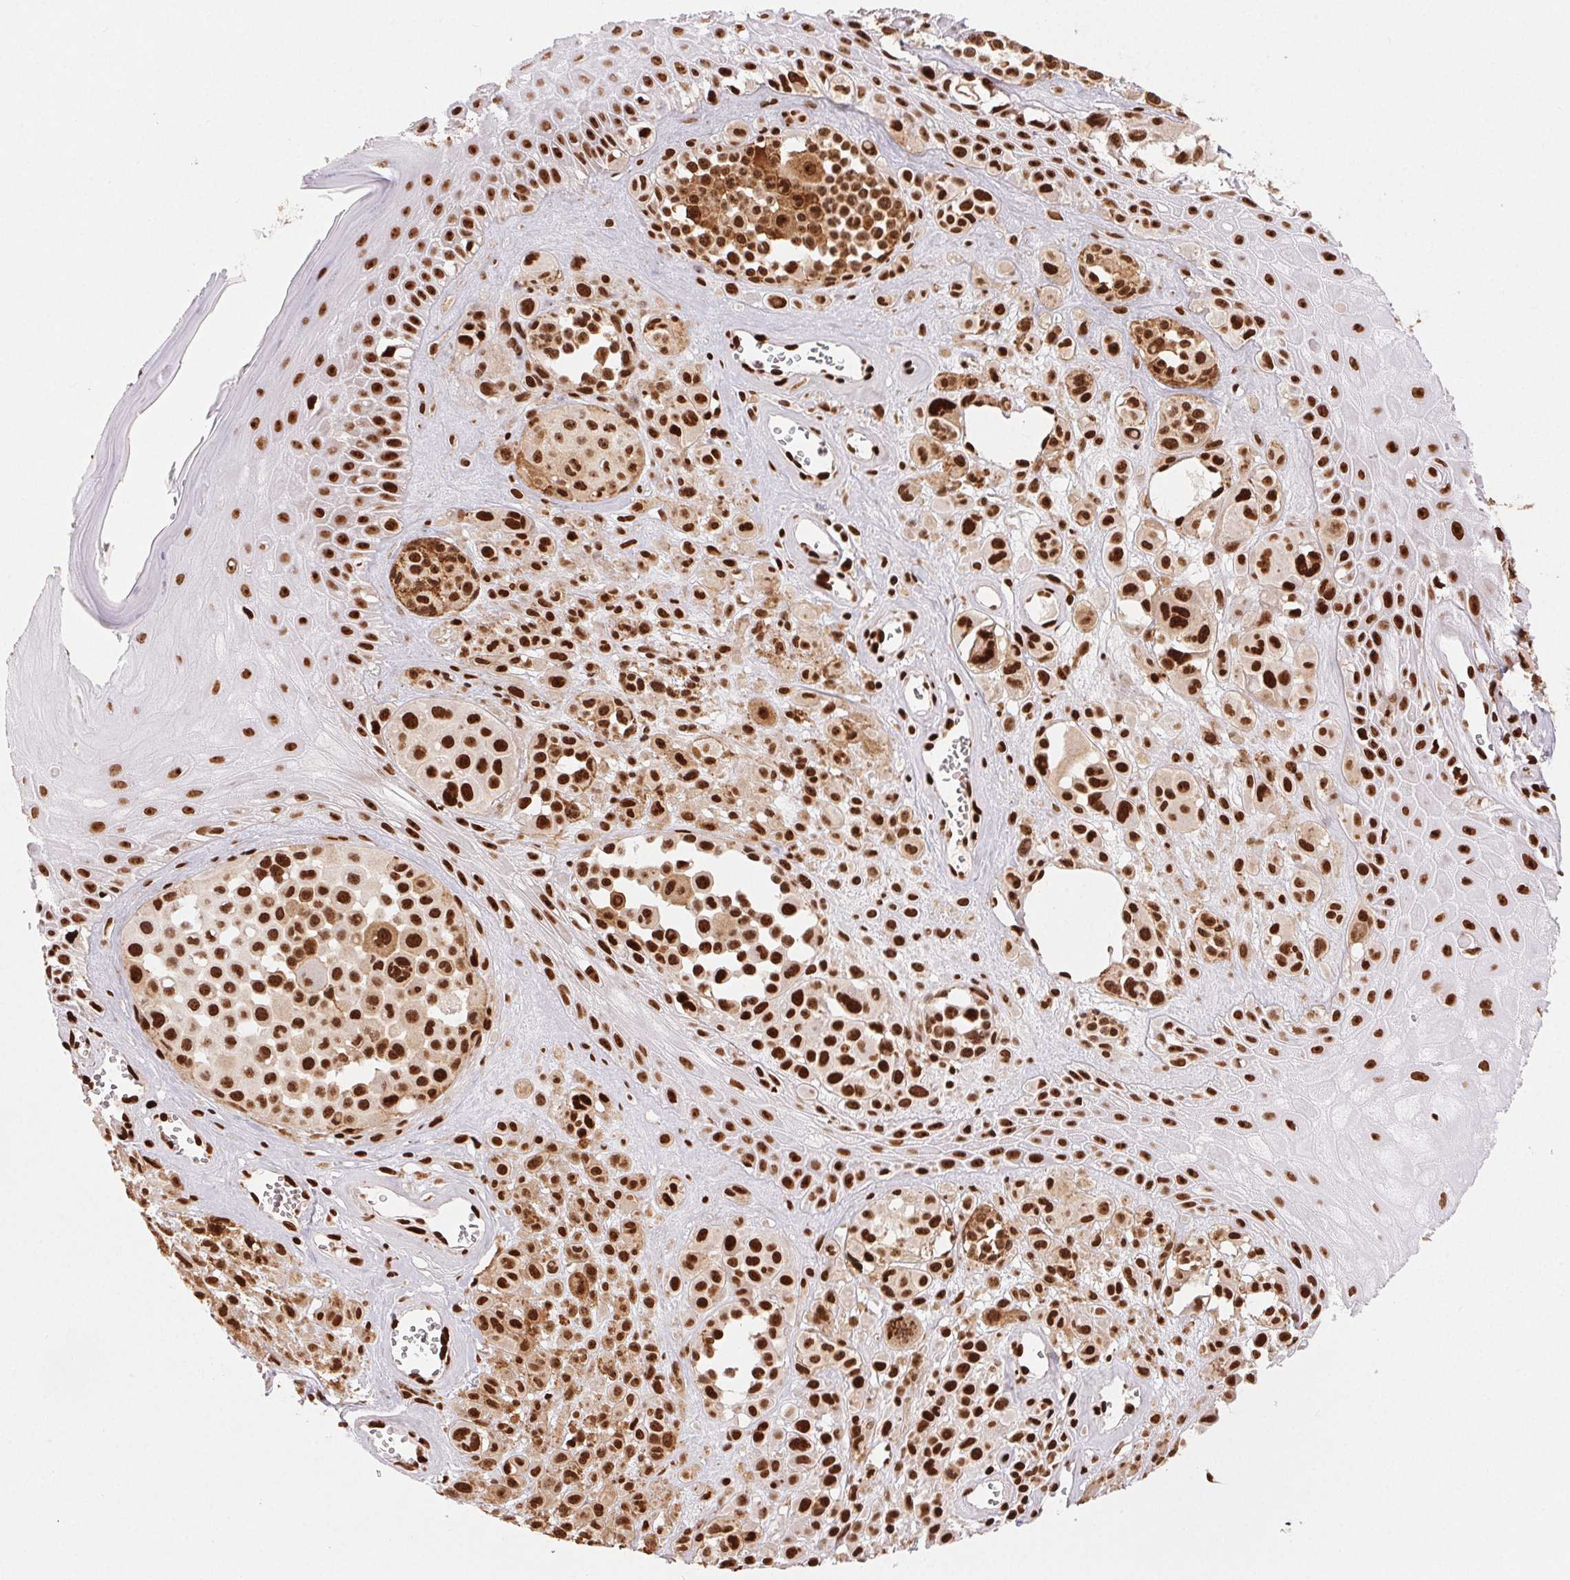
{"staining": {"intensity": "strong", "quantity": ">75%", "location": "nuclear"}, "tissue": "melanoma", "cell_type": "Tumor cells", "image_type": "cancer", "snomed": [{"axis": "morphology", "description": "Malignant melanoma, NOS"}, {"axis": "topography", "description": "Skin"}], "caption": "Immunohistochemical staining of human melanoma reveals strong nuclear protein expression in approximately >75% of tumor cells.", "gene": "ZNF80", "patient": {"sex": "male", "age": 77}}